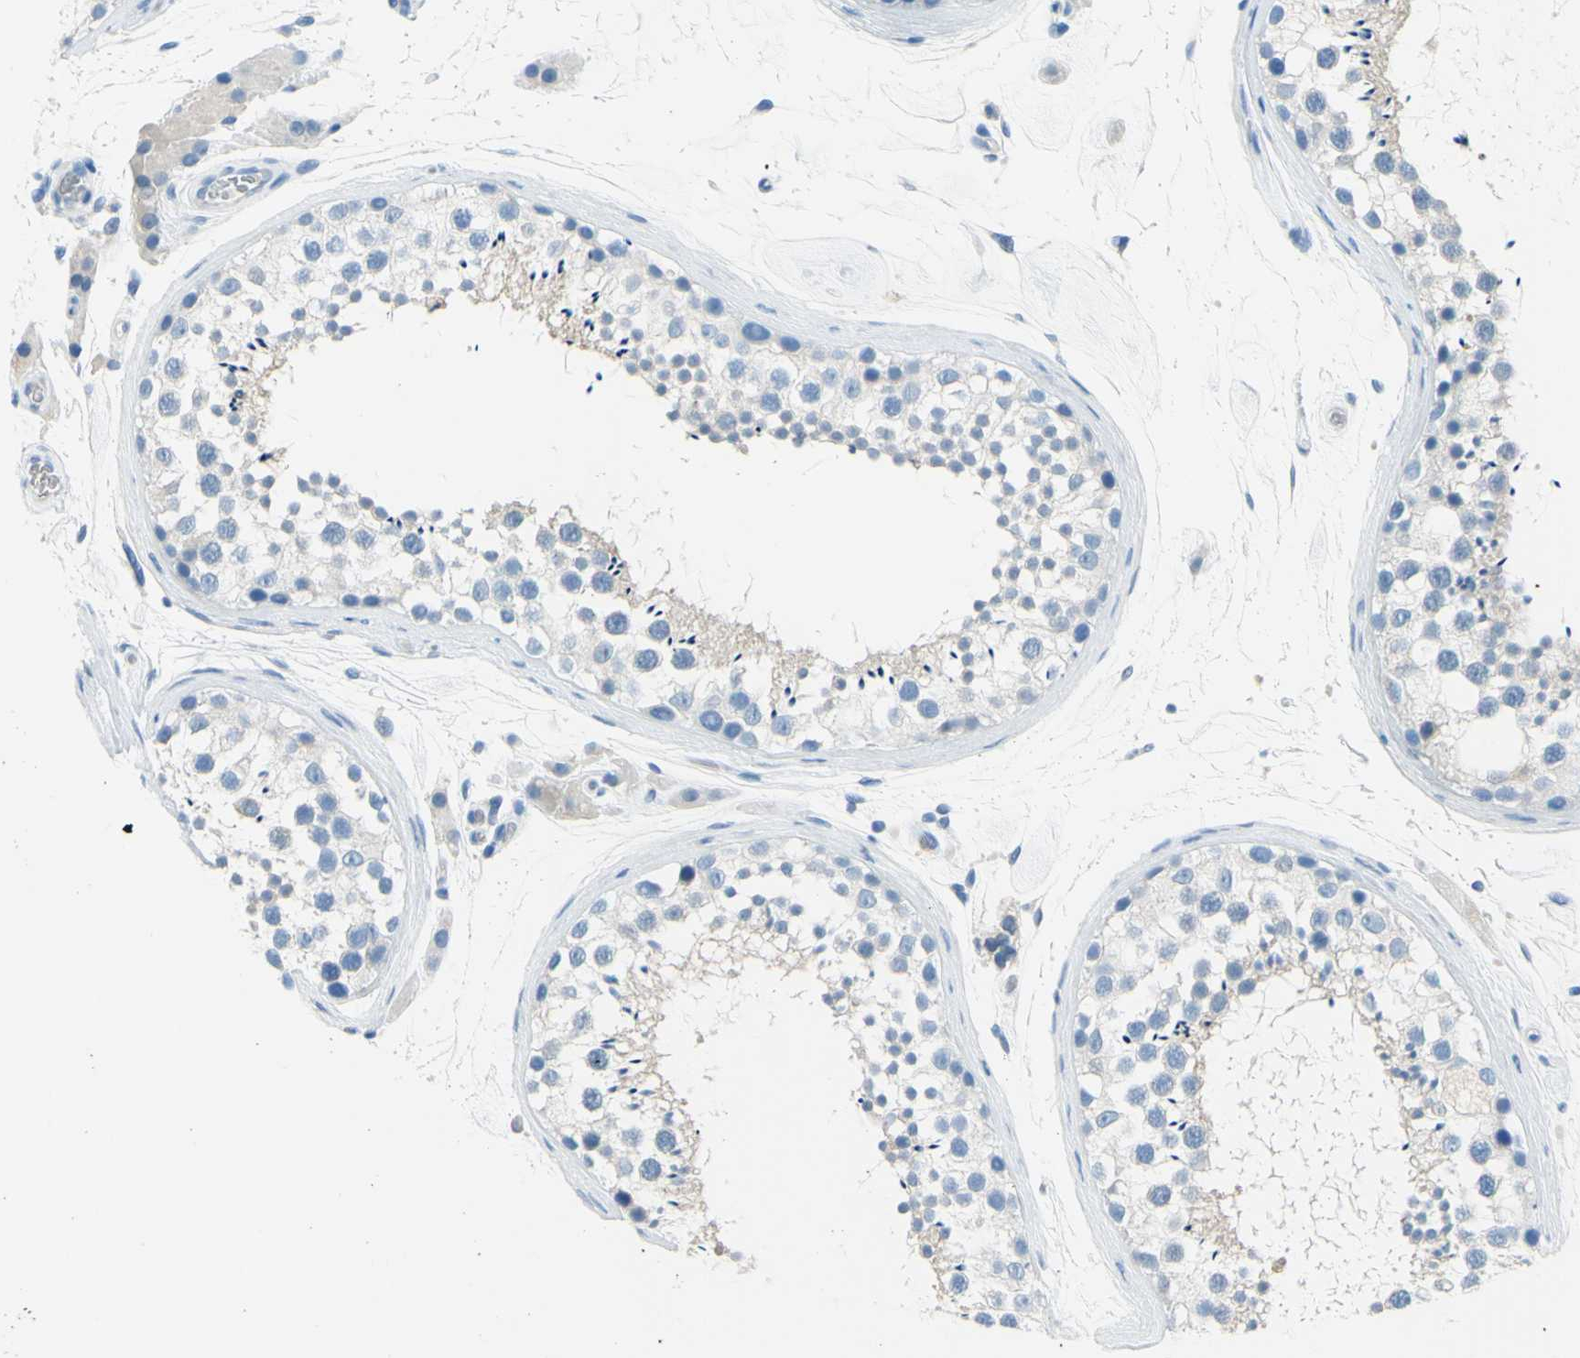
{"staining": {"intensity": "negative", "quantity": "none", "location": "none"}, "tissue": "testis", "cell_type": "Cells in seminiferous ducts", "image_type": "normal", "snomed": [{"axis": "morphology", "description": "Normal tissue, NOS"}, {"axis": "topography", "description": "Testis"}], "caption": "Immunohistochemical staining of benign human testis shows no significant expression in cells in seminiferous ducts. (Immunohistochemistry, brightfield microscopy, high magnification).", "gene": "DCT", "patient": {"sex": "male", "age": 46}}